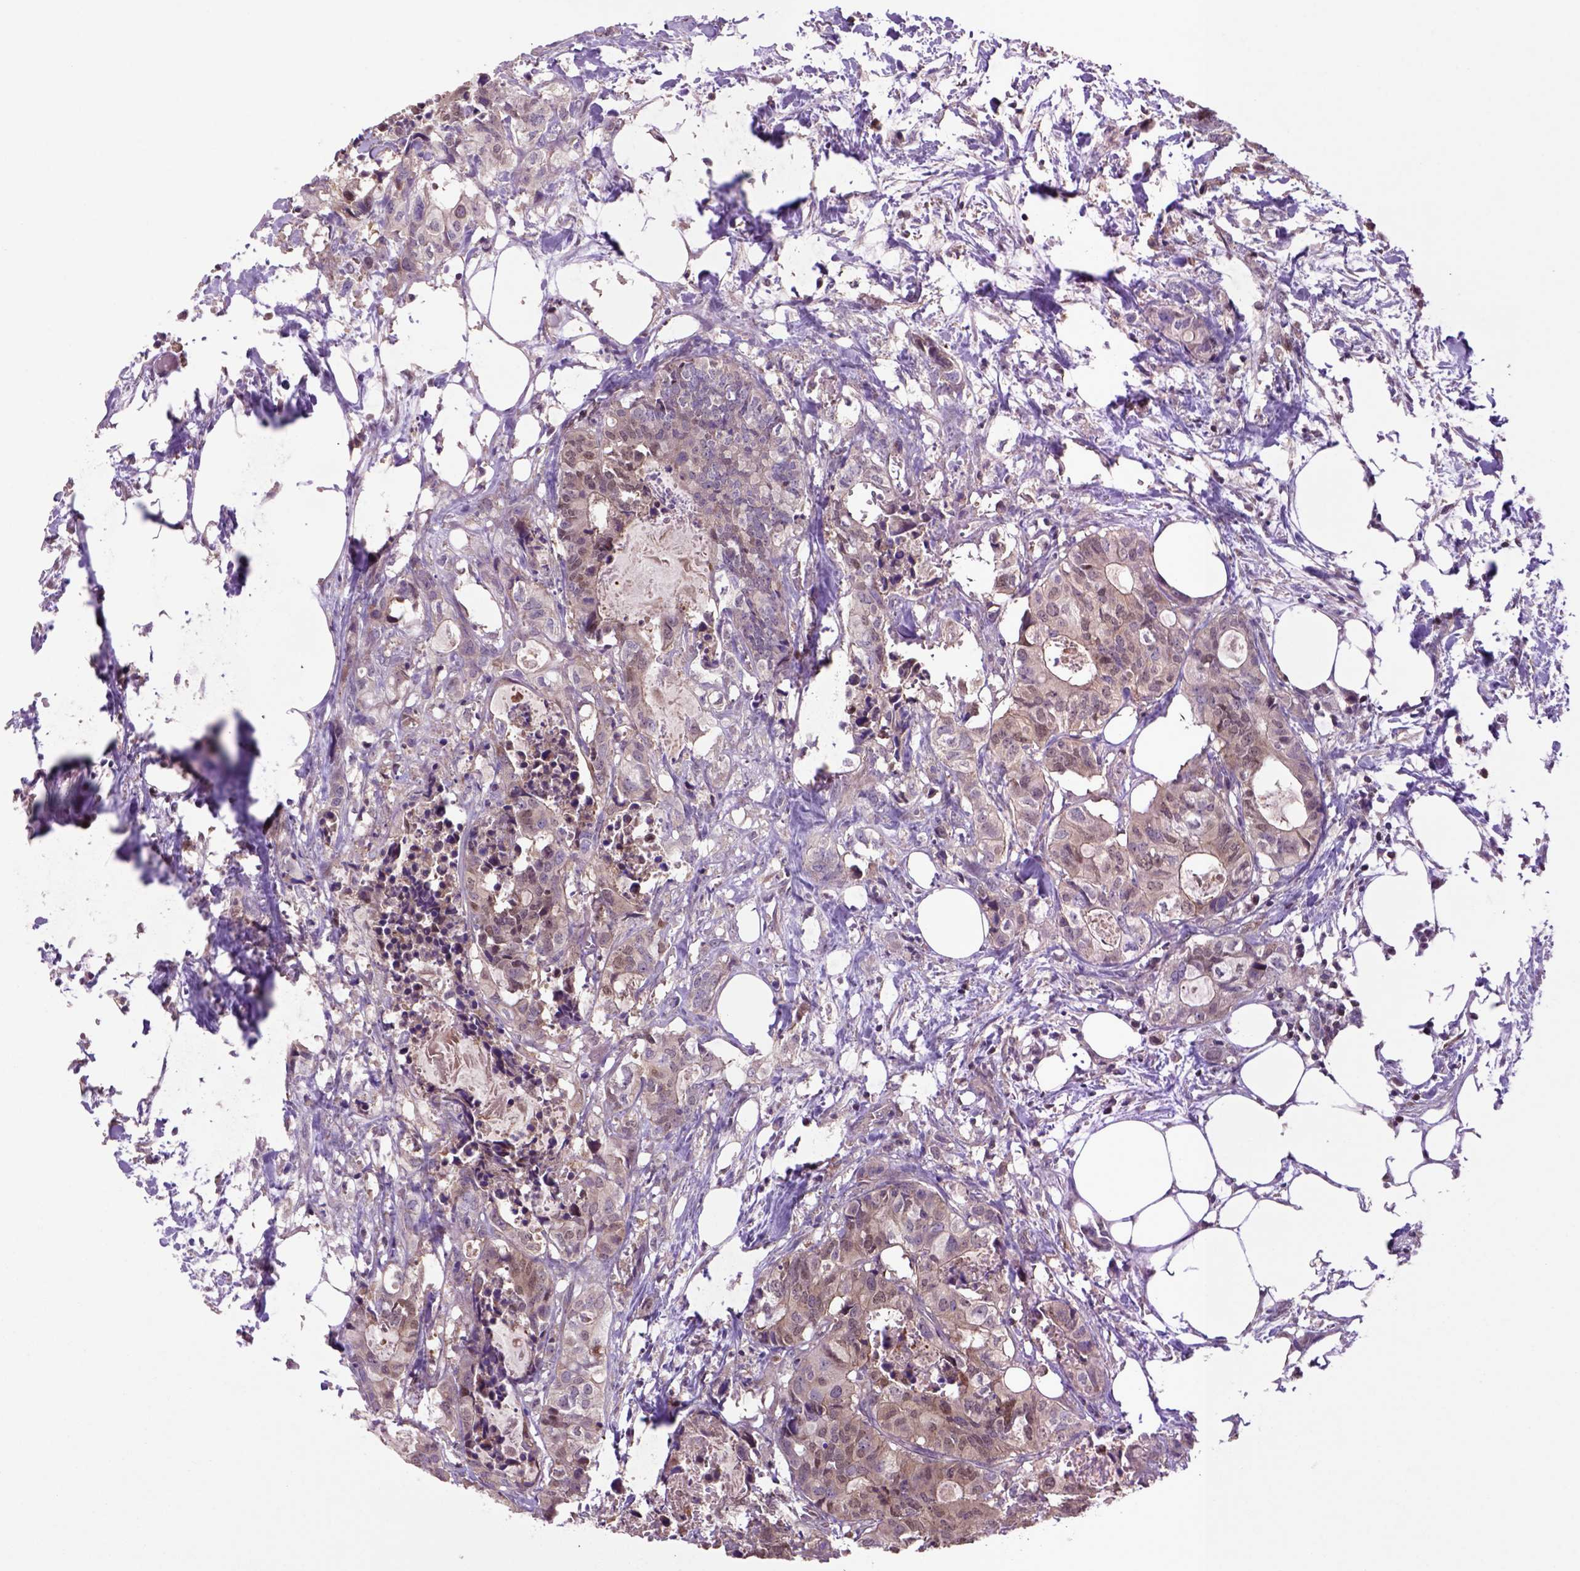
{"staining": {"intensity": "weak", "quantity": ">75%", "location": "cytoplasmic/membranous"}, "tissue": "colorectal cancer", "cell_type": "Tumor cells", "image_type": "cancer", "snomed": [{"axis": "morphology", "description": "Adenocarcinoma, NOS"}, {"axis": "topography", "description": "Colon"}, {"axis": "topography", "description": "Rectum"}], "caption": "An image showing weak cytoplasmic/membranous positivity in about >75% of tumor cells in colorectal cancer, as visualized by brown immunohistochemical staining.", "gene": "HSPBP1", "patient": {"sex": "male", "age": 57}}